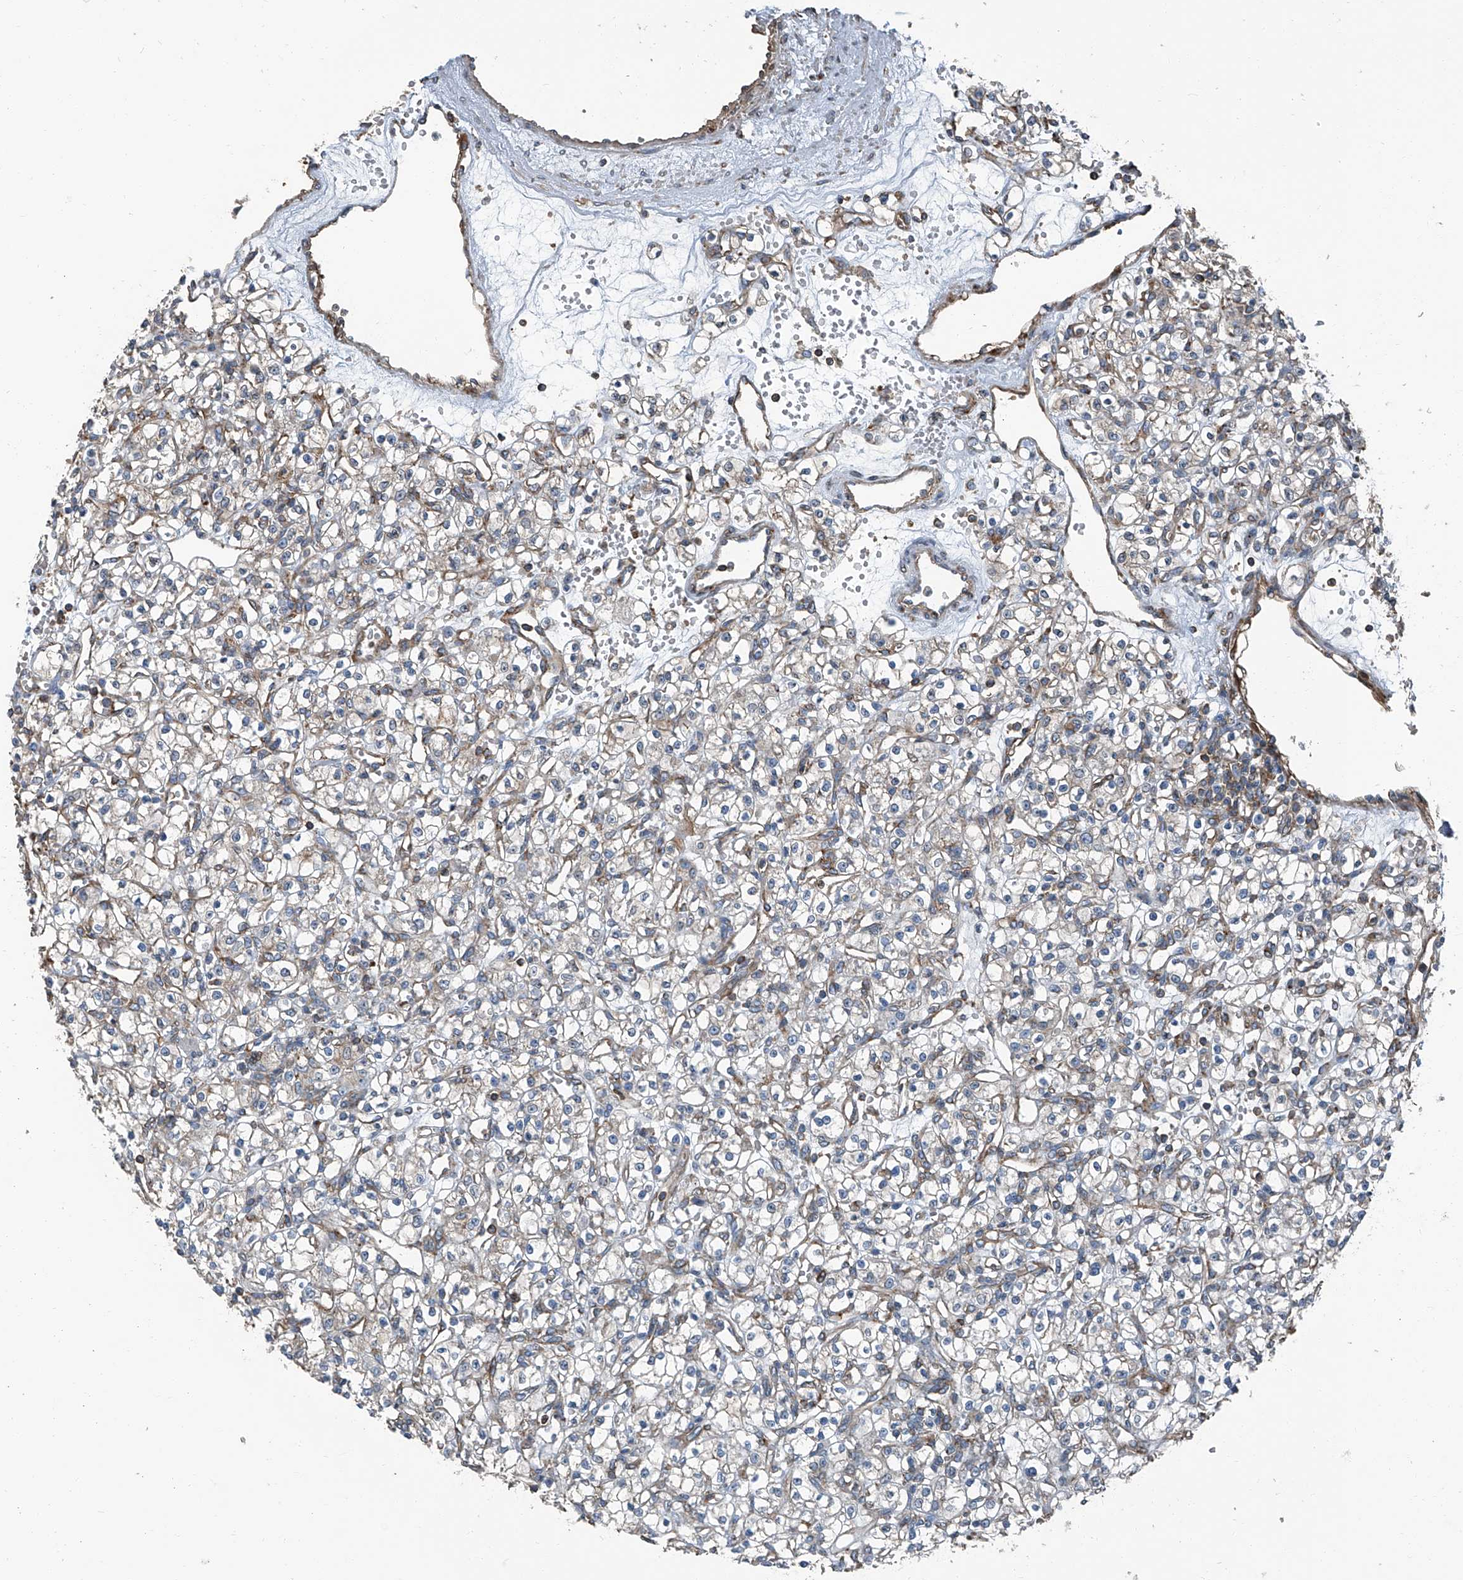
{"staining": {"intensity": "weak", "quantity": "25%-75%", "location": "cytoplasmic/membranous"}, "tissue": "renal cancer", "cell_type": "Tumor cells", "image_type": "cancer", "snomed": [{"axis": "morphology", "description": "Adenocarcinoma, NOS"}, {"axis": "topography", "description": "Kidney"}], "caption": "DAB immunohistochemical staining of human renal adenocarcinoma exhibits weak cytoplasmic/membranous protein expression in approximately 25%-75% of tumor cells.", "gene": "SEPTIN7", "patient": {"sex": "female", "age": 59}}